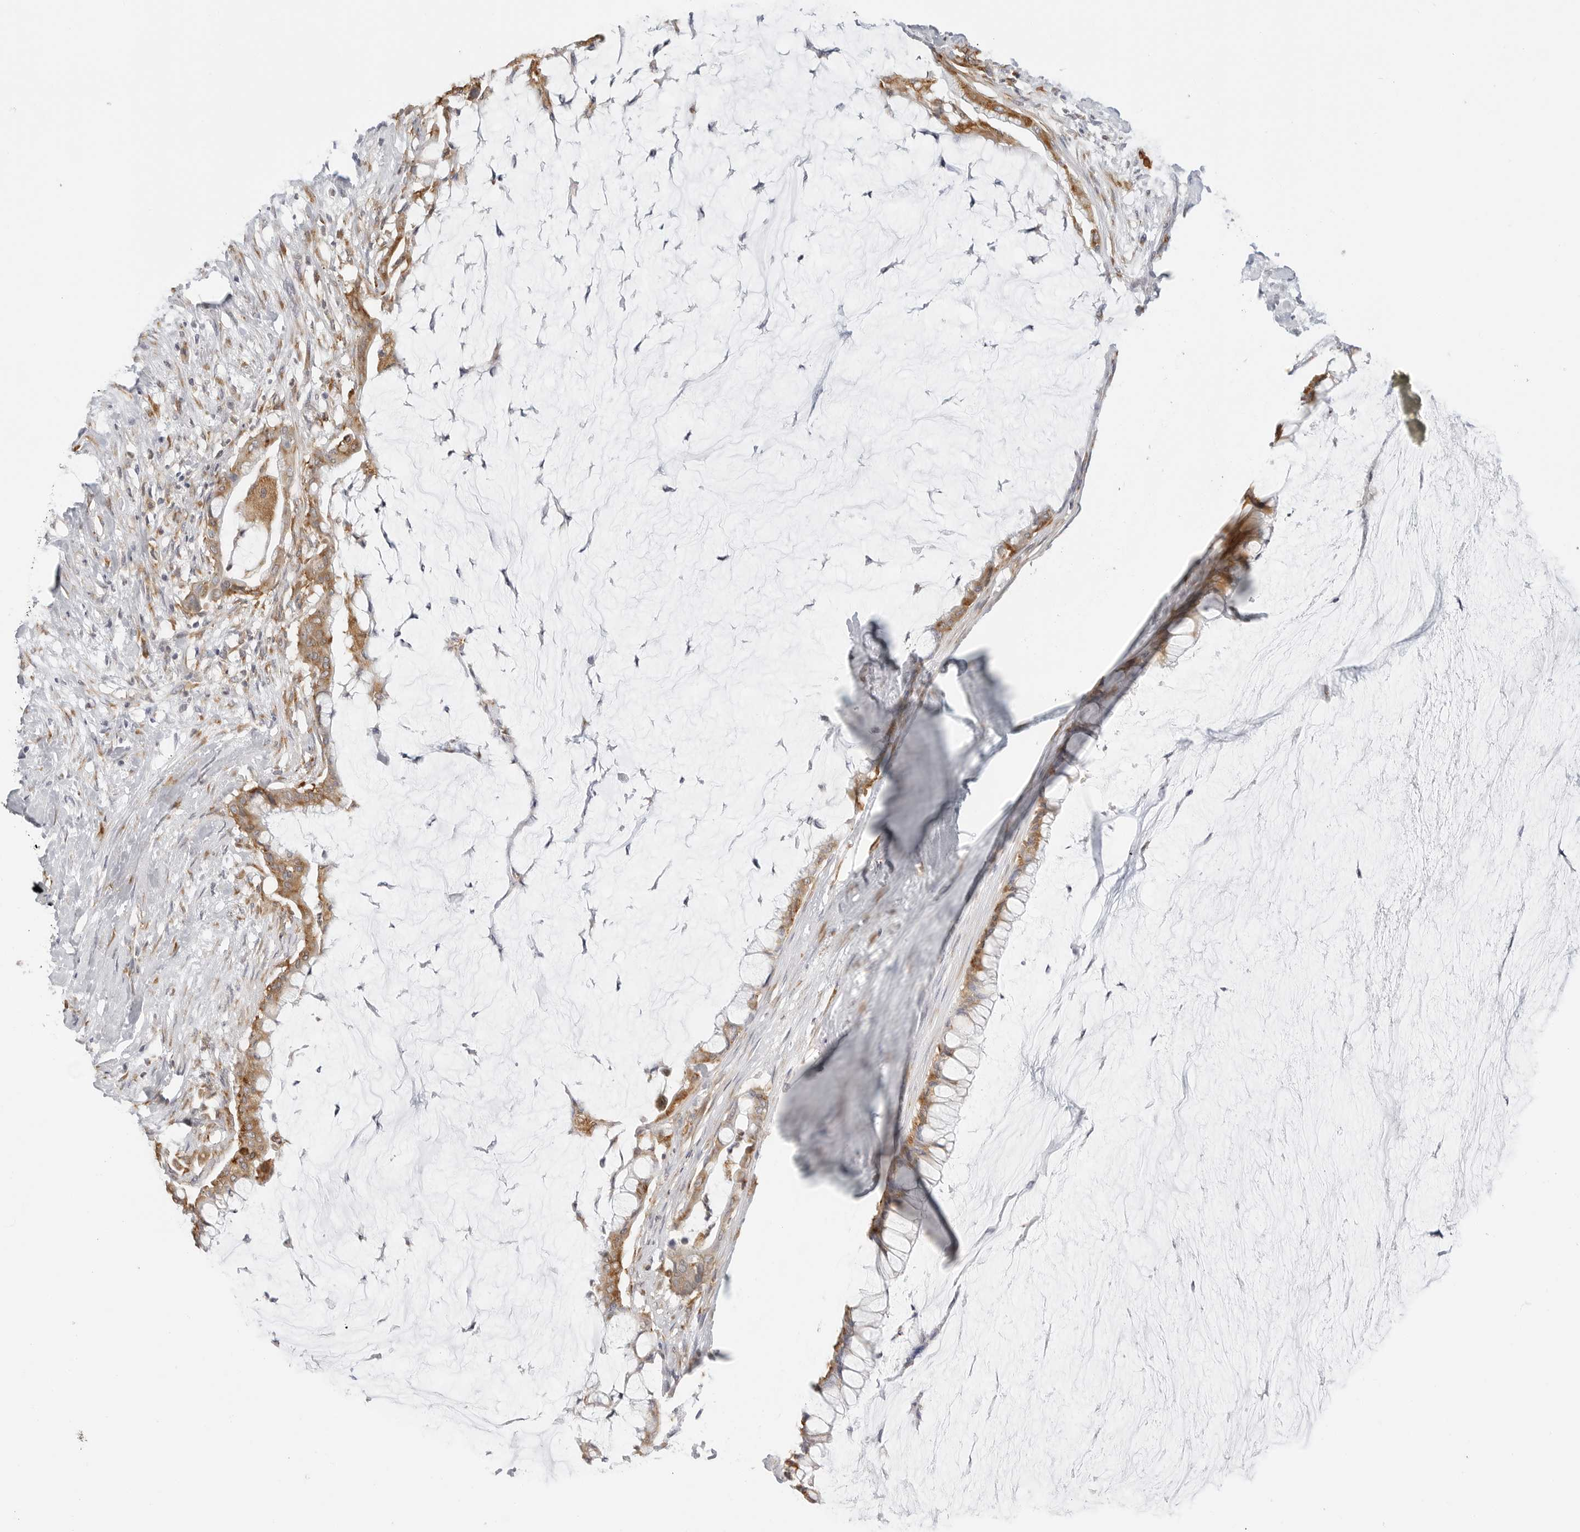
{"staining": {"intensity": "moderate", "quantity": ">75%", "location": "cytoplasmic/membranous"}, "tissue": "pancreatic cancer", "cell_type": "Tumor cells", "image_type": "cancer", "snomed": [{"axis": "morphology", "description": "Adenocarcinoma, NOS"}, {"axis": "topography", "description": "Pancreas"}], "caption": "Approximately >75% of tumor cells in pancreatic adenocarcinoma display moderate cytoplasmic/membranous protein positivity as visualized by brown immunohistochemical staining.", "gene": "THEM4", "patient": {"sex": "male", "age": 41}}